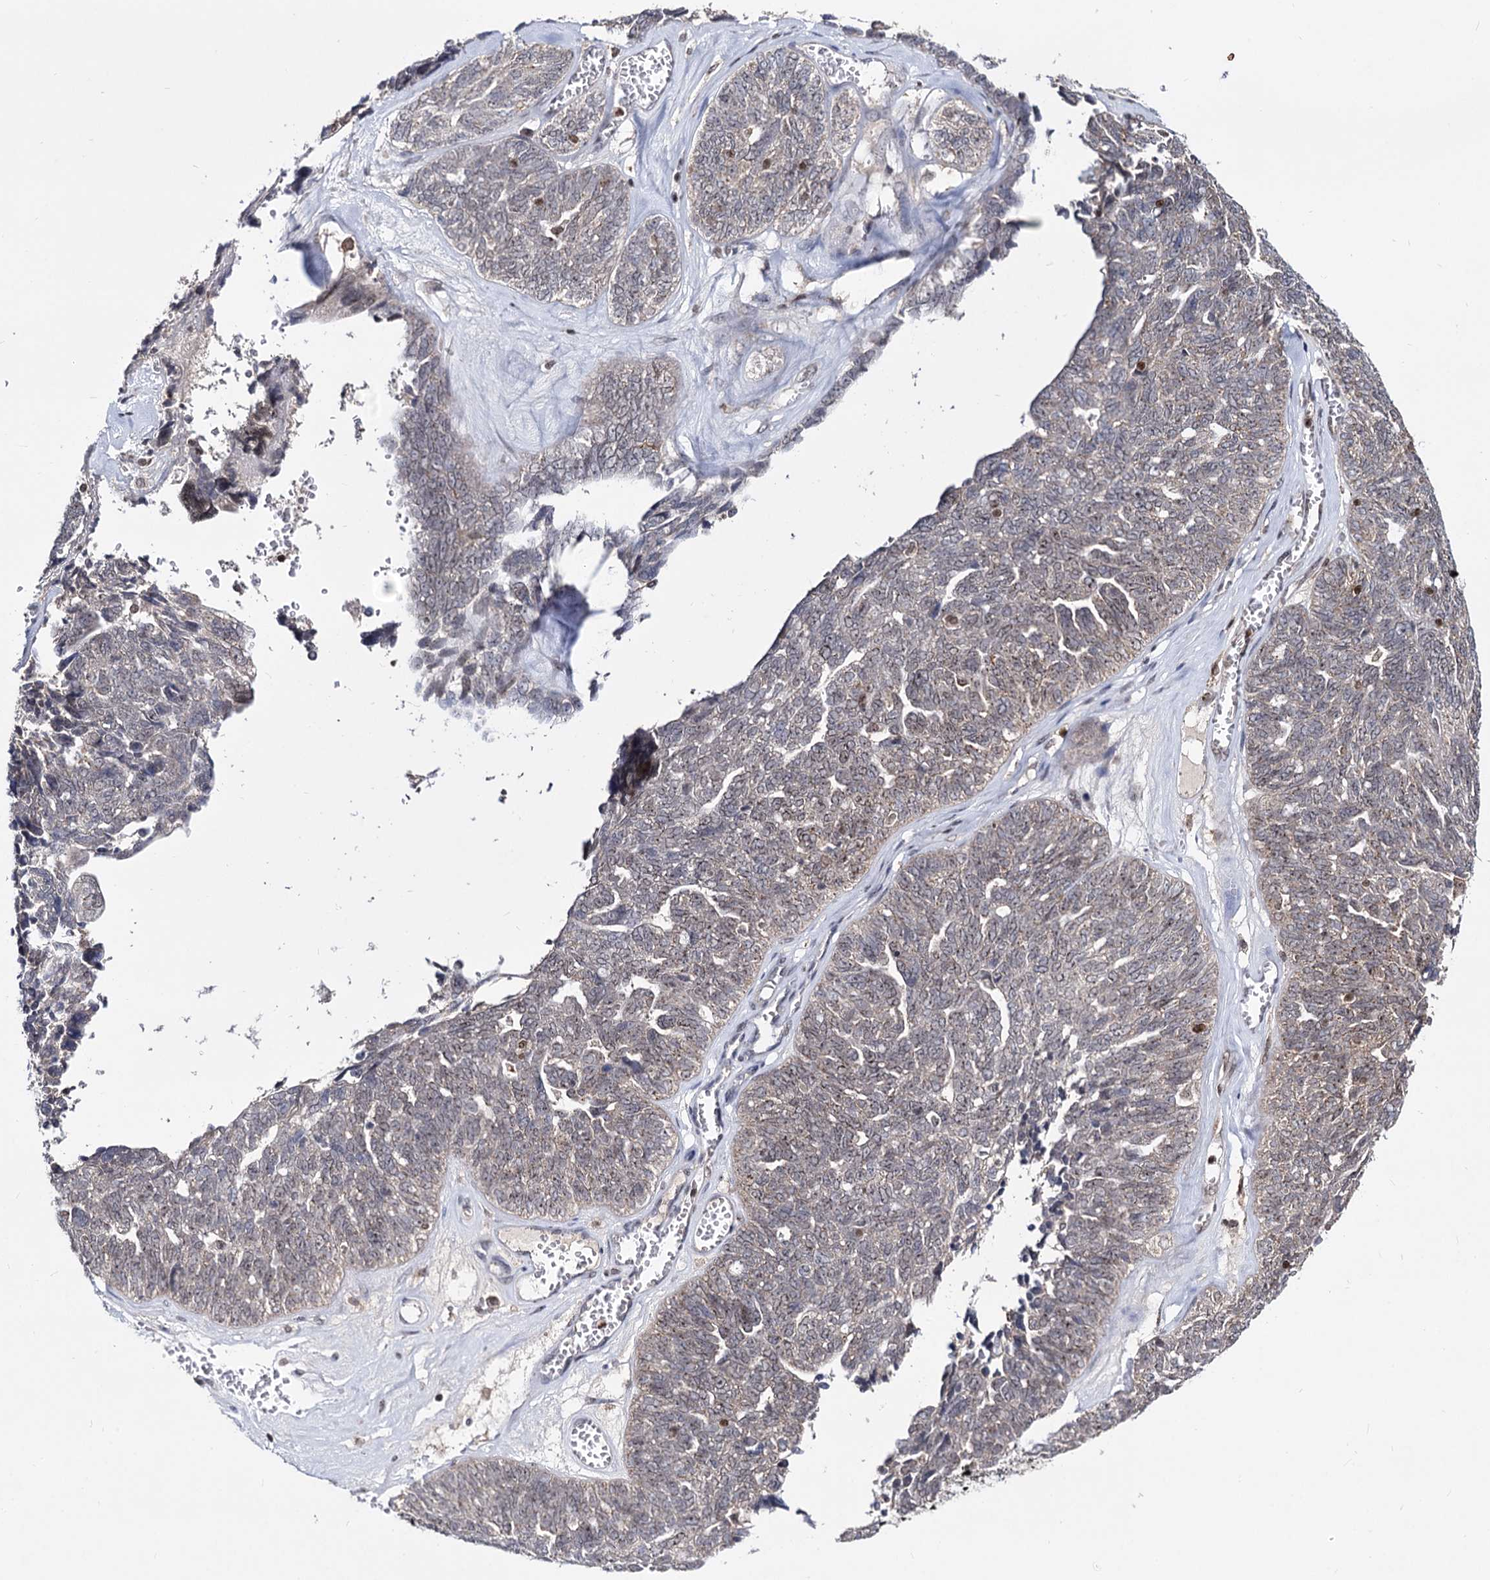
{"staining": {"intensity": "weak", "quantity": "25%-75%", "location": "nuclear"}, "tissue": "ovarian cancer", "cell_type": "Tumor cells", "image_type": "cancer", "snomed": [{"axis": "morphology", "description": "Cystadenocarcinoma, serous, NOS"}, {"axis": "topography", "description": "Ovary"}], "caption": "Immunohistochemistry (IHC) staining of ovarian serous cystadenocarcinoma, which exhibits low levels of weak nuclear positivity in about 25%-75% of tumor cells indicating weak nuclear protein expression. The staining was performed using DAB (3,3'-diaminobenzidine) (brown) for protein detection and nuclei were counterstained in hematoxylin (blue).", "gene": "SMCHD1", "patient": {"sex": "female", "age": 79}}